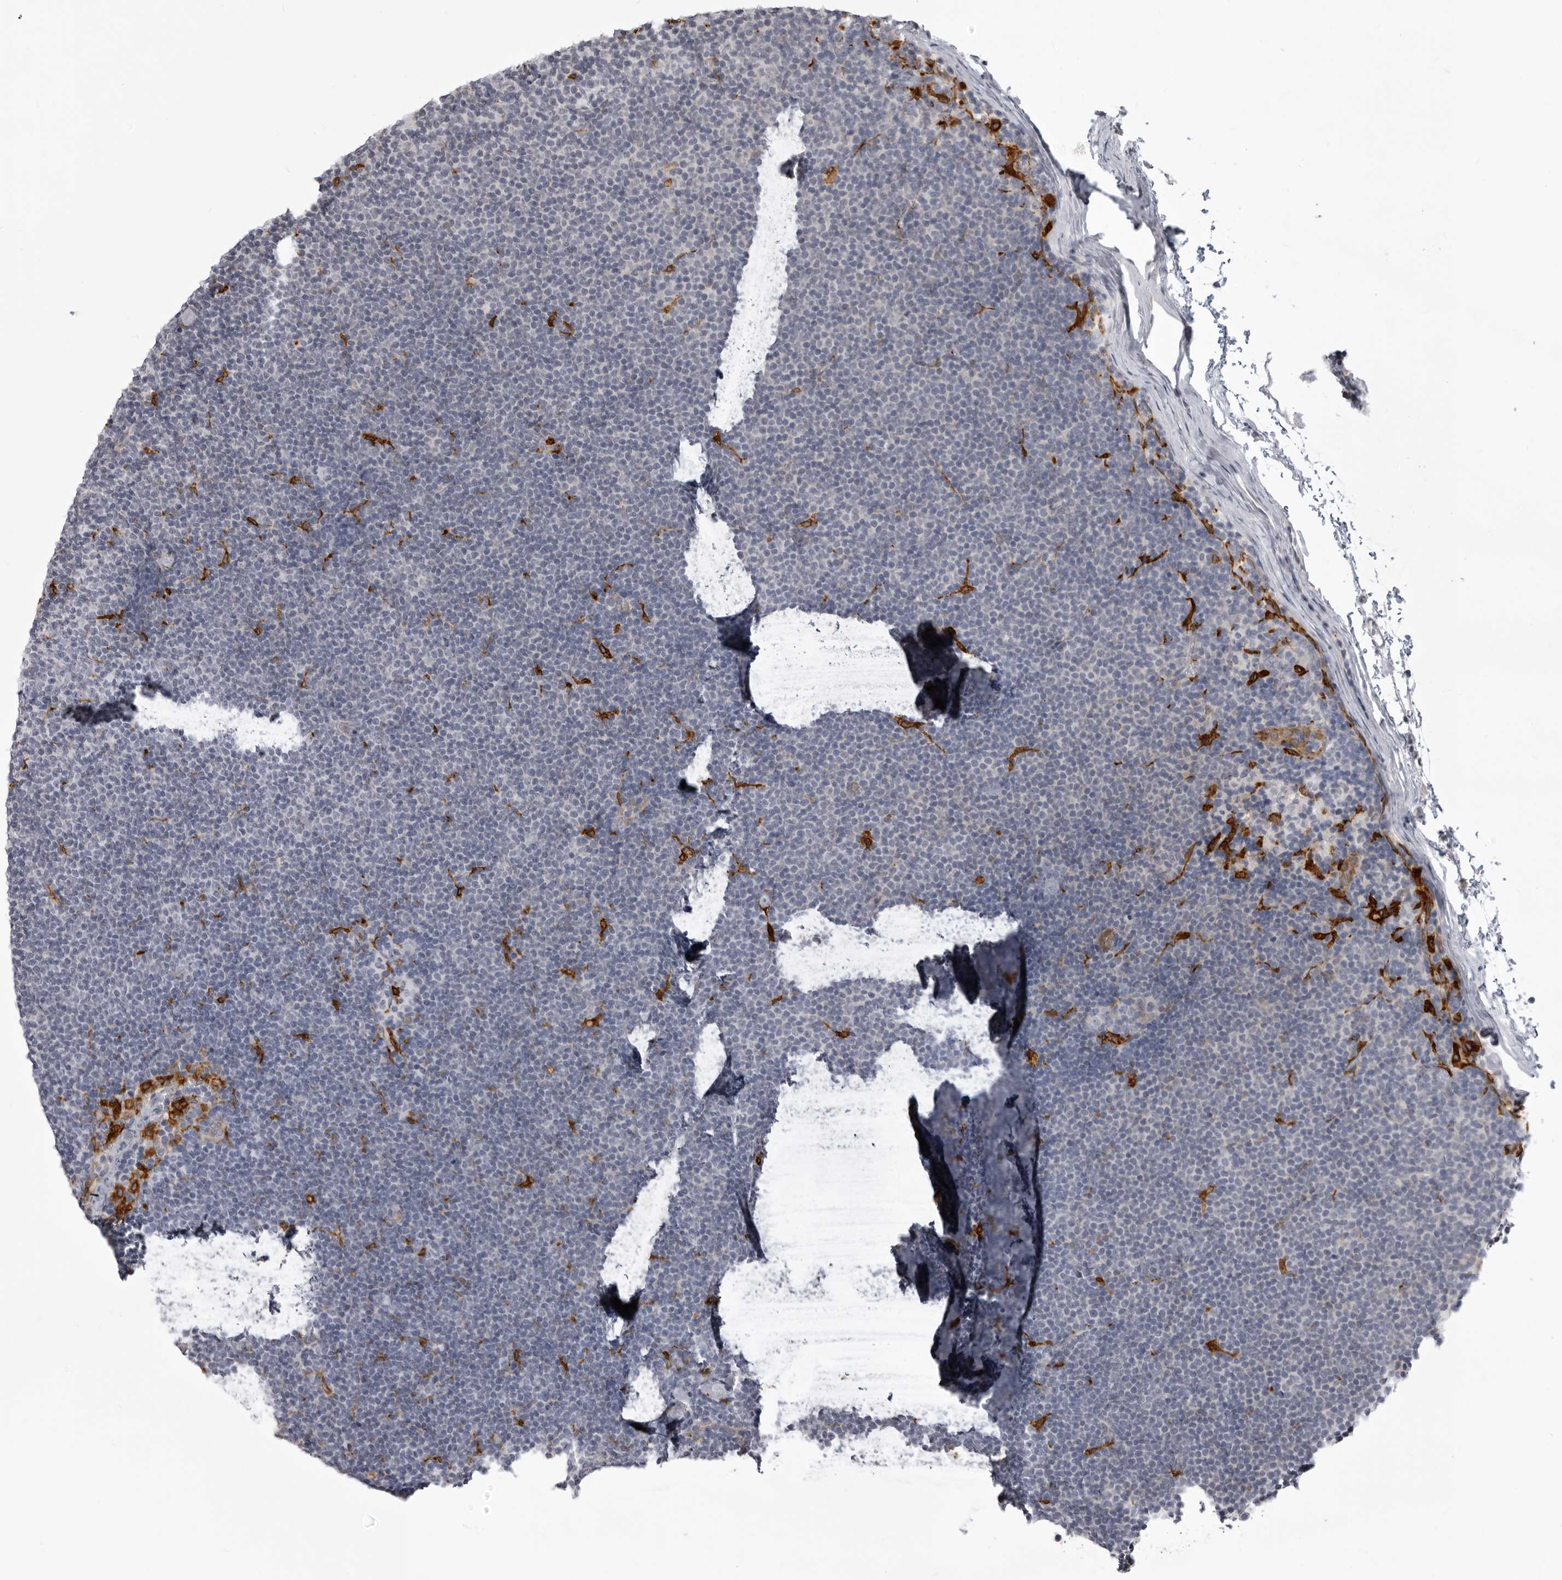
{"staining": {"intensity": "negative", "quantity": "none", "location": "none"}, "tissue": "lymphoma", "cell_type": "Tumor cells", "image_type": "cancer", "snomed": [{"axis": "morphology", "description": "Malignant lymphoma, non-Hodgkin's type, Low grade"}, {"axis": "topography", "description": "Lymph node"}], "caption": "Immunohistochemistry of human low-grade malignant lymphoma, non-Hodgkin's type demonstrates no staining in tumor cells.", "gene": "NCEH1", "patient": {"sex": "female", "age": 53}}